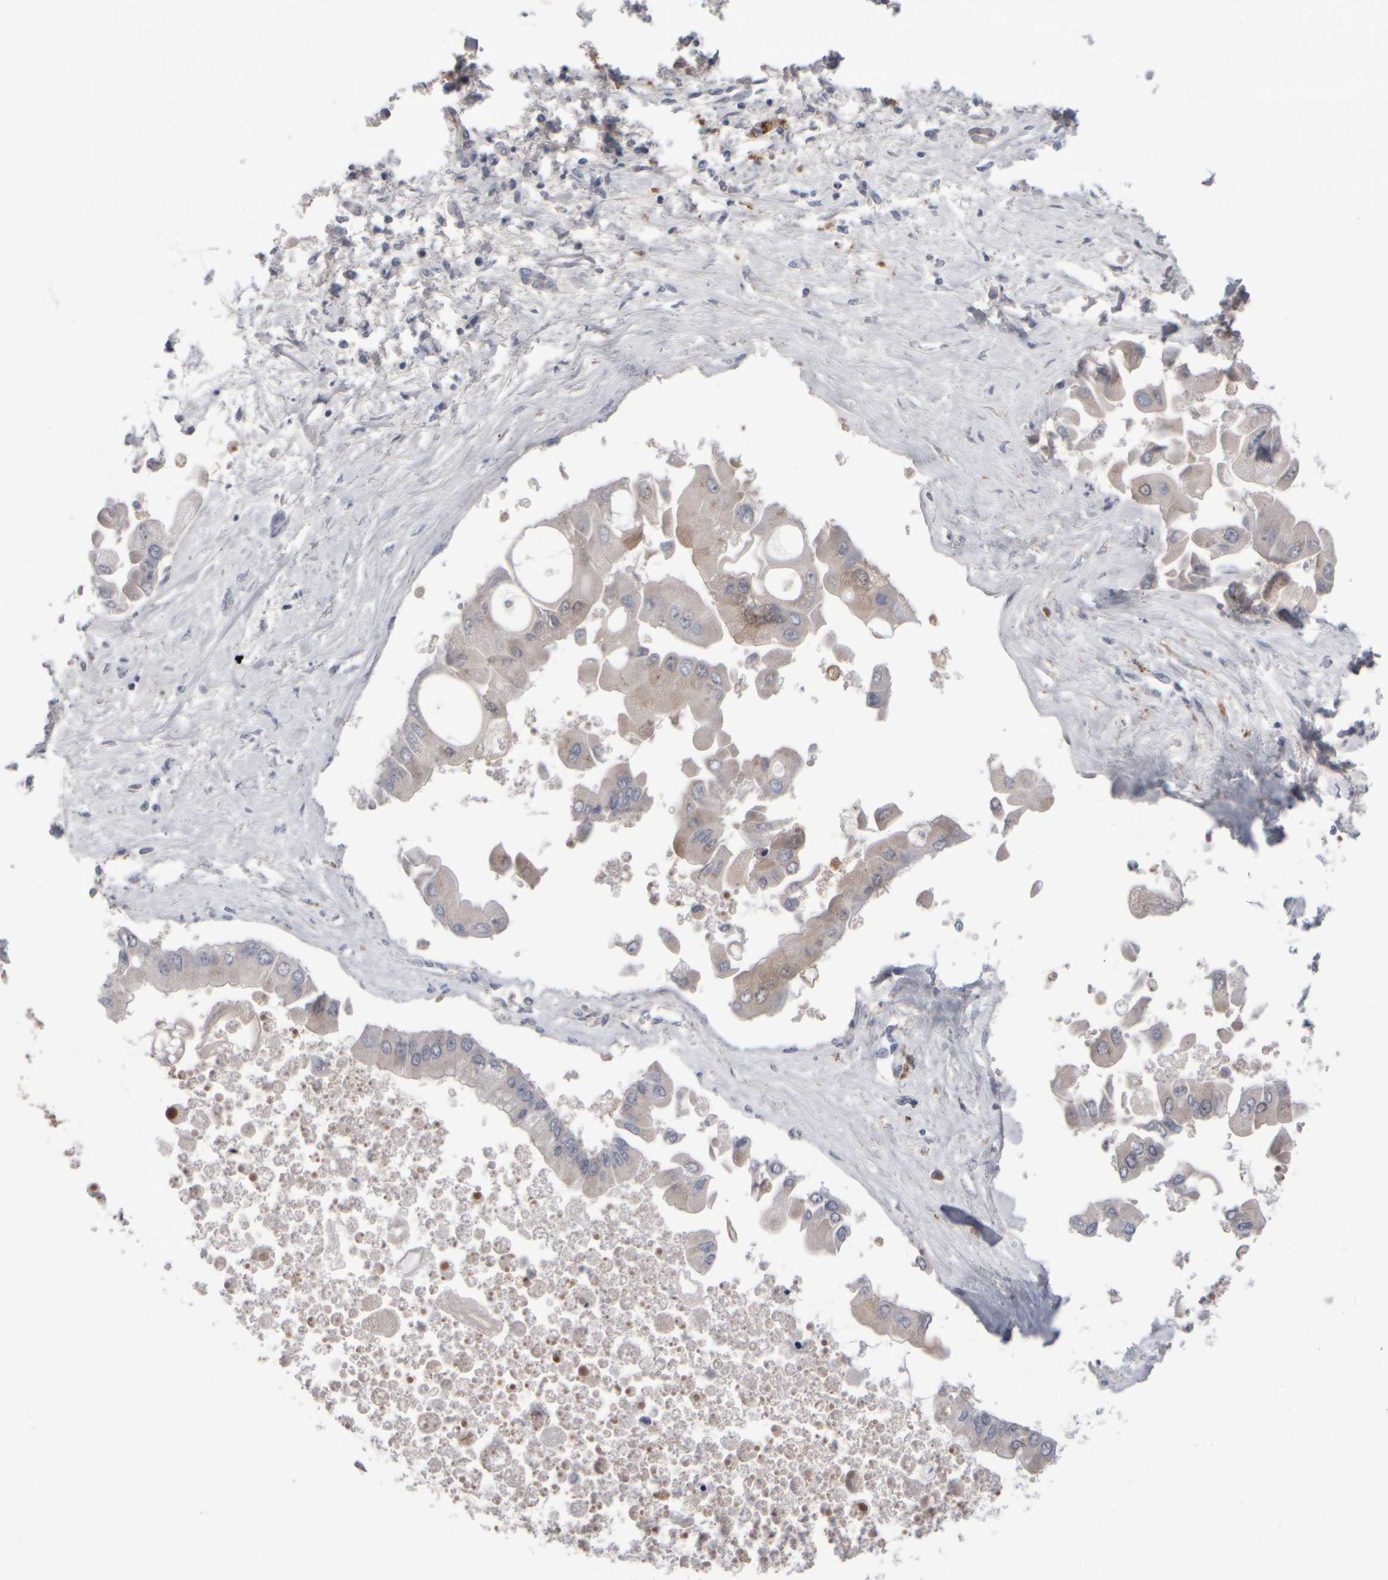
{"staining": {"intensity": "negative", "quantity": "none", "location": "none"}, "tissue": "liver cancer", "cell_type": "Tumor cells", "image_type": "cancer", "snomed": [{"axis": "morphology", "description": "Cholangiocarcinoma"}, {"axis": "topography", "description": "Liver"}], "caption": "DAB (3,3'-diaminobenzidine) immunohistochemical staining of human liver cancer displays no significant positivity in tumor cells.", "gene": "EPHX2", "patient": {"sex": "male", "age": 50}}